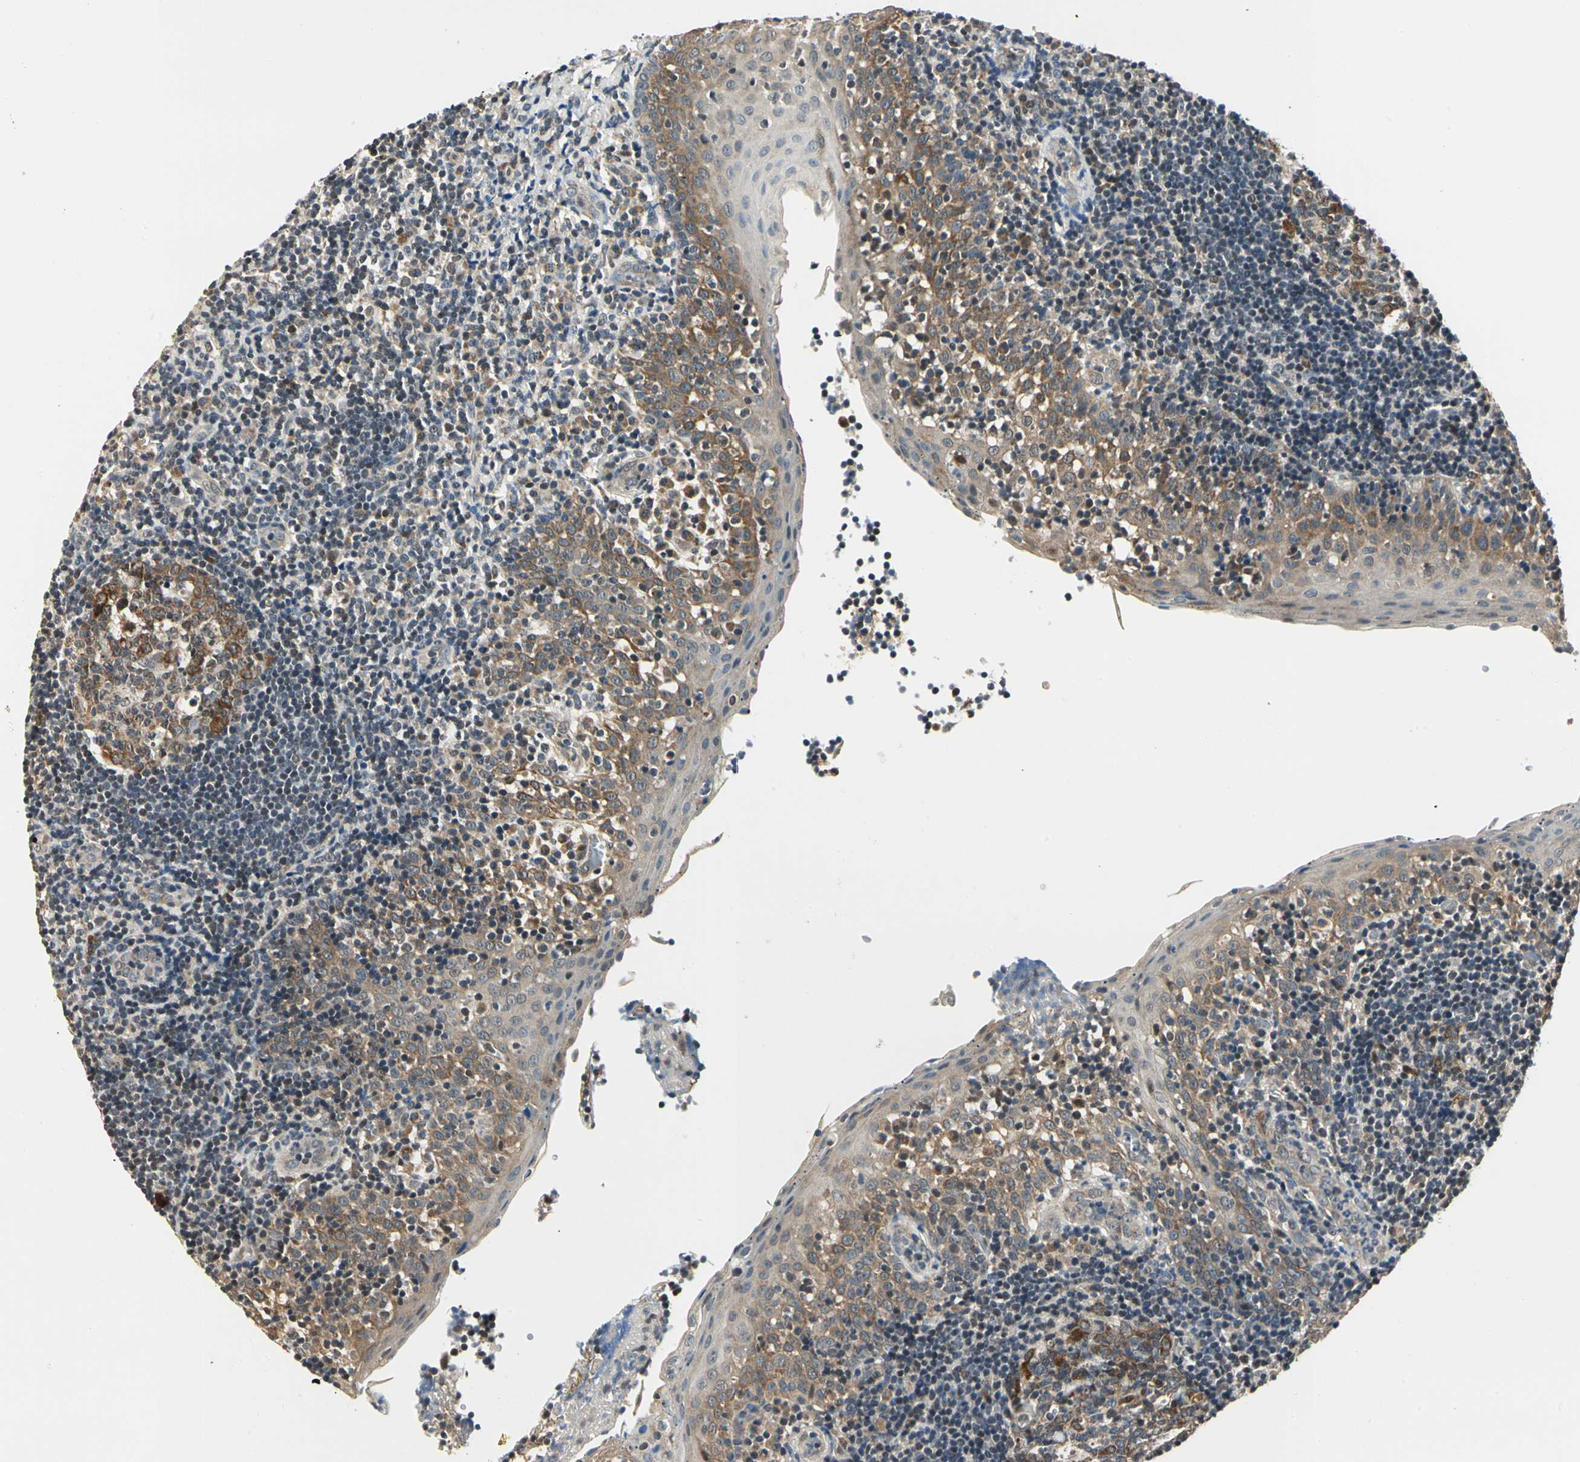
{"staining": {"intensity": "moderate", "quantity": ">75%", "location": "cytoplasmic/membranous"}, "tissue": "tonsil", "cell_type": "Germinal center cells", "image_type": "normal", "snomed": [{"axis": "morphology", "description": "Normal tissue, NOS"}, {"axis": "topography", "description": "Tonsil"}], "caption": "Unremarkable tonsil displays moderate cytoplasmic/membranous expression in about >75% of germinal center cells, visualized by immunohistochemistry. (DAB IHC with brightfield microscopy, high magnification).", "gene": "PDK2", "patient": {"sex": "female", "age": 40}}